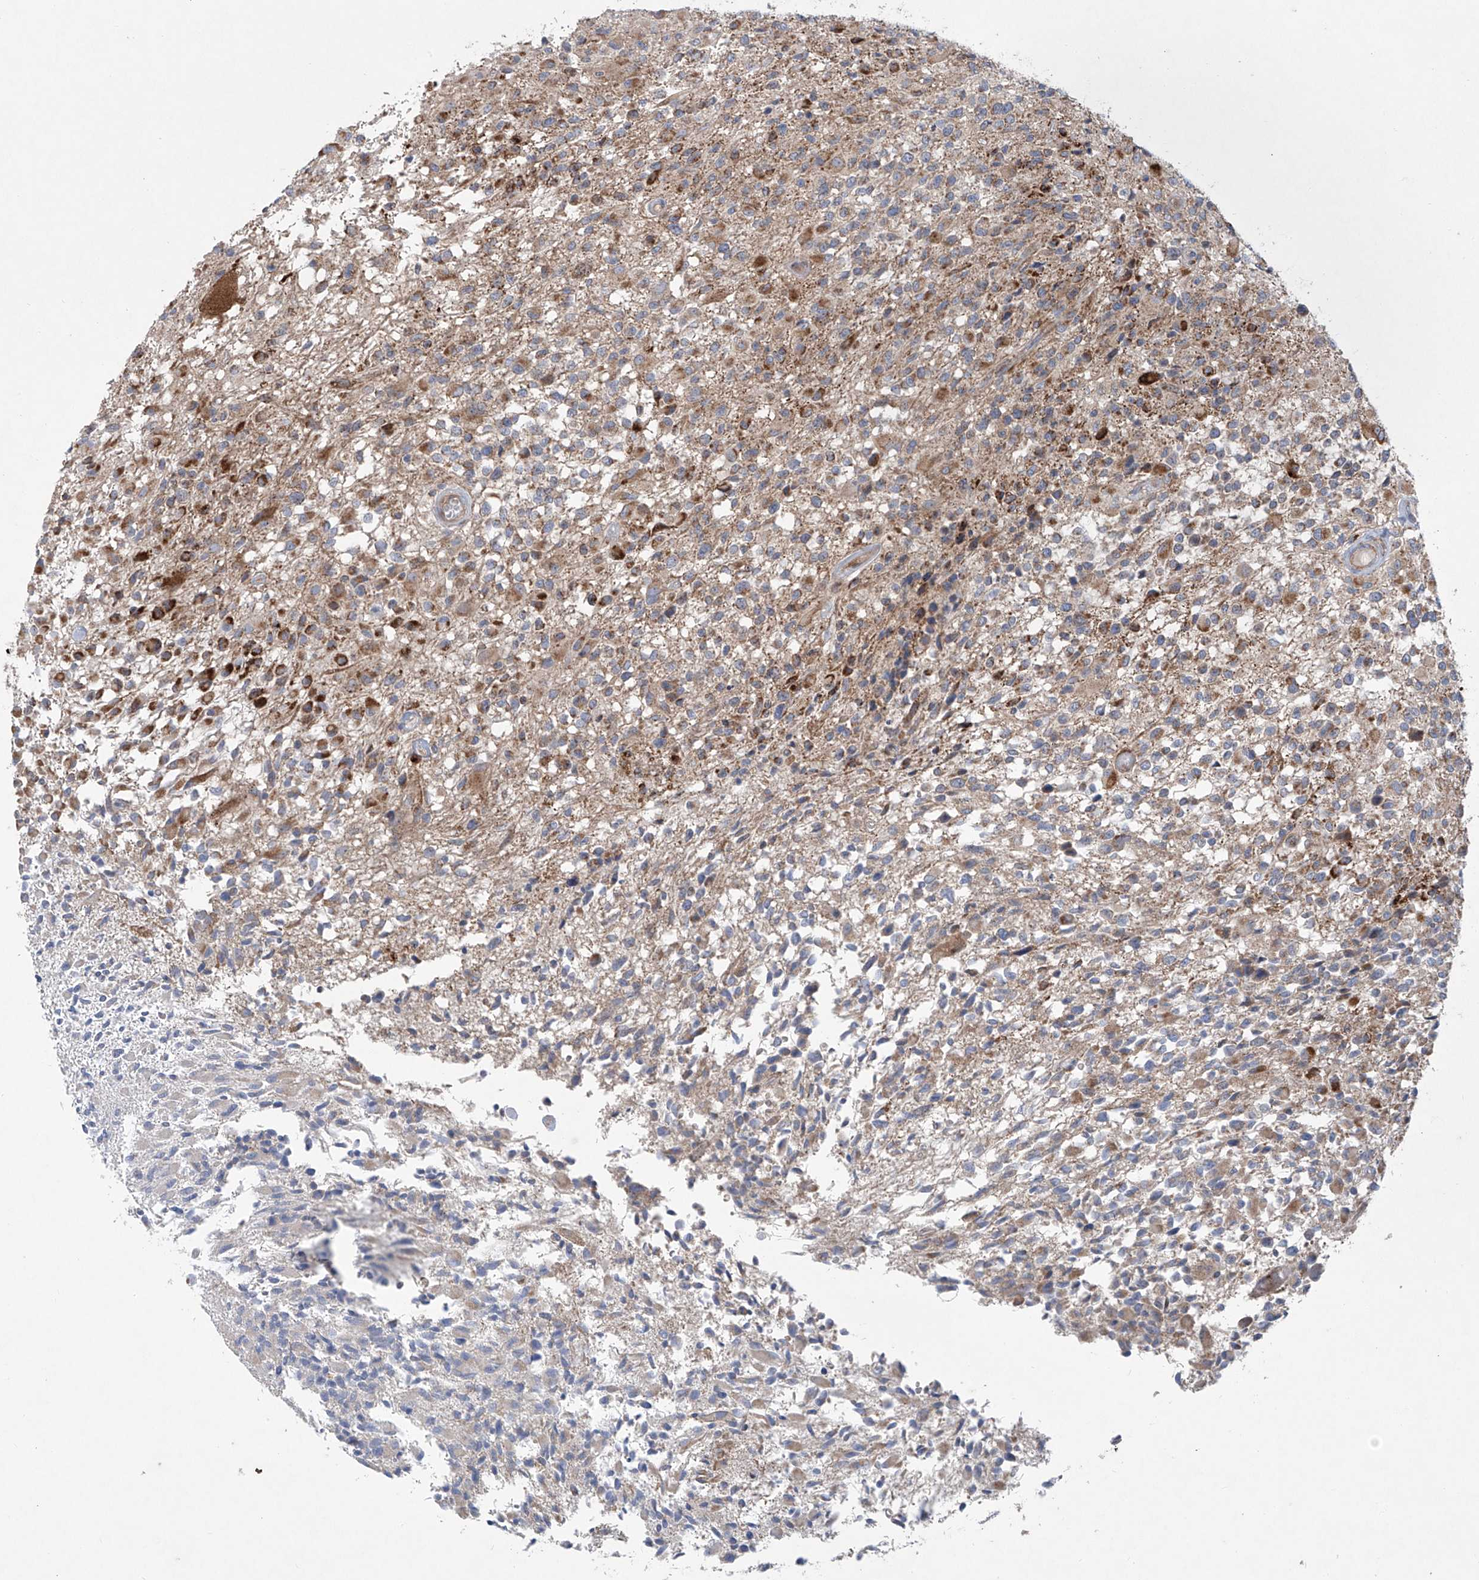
{"staining": {"intensity": "moderate", "quantity": "<25%", "location": "cytoplasmic/membranous"}, "tissue": "glioma", "cell_type": "Tumor cells", "image_type": "cancer", "snomed": [{"axis": "morphology", "description": "Glioma, malignant, High grade"}, {"axis": "morphology", "description": "Glioblastoma, NOS"}, {"axis": "topography", "description": "Brain"}], "caption": "Immunohistochemical staining of human glioblastoma demonstrates low levels of moderate cytoplasmic/membranous protein staining in about <25% of tumor cells.", "gene": "KLC4", "patient": {"sex": "male", "age": 60}}